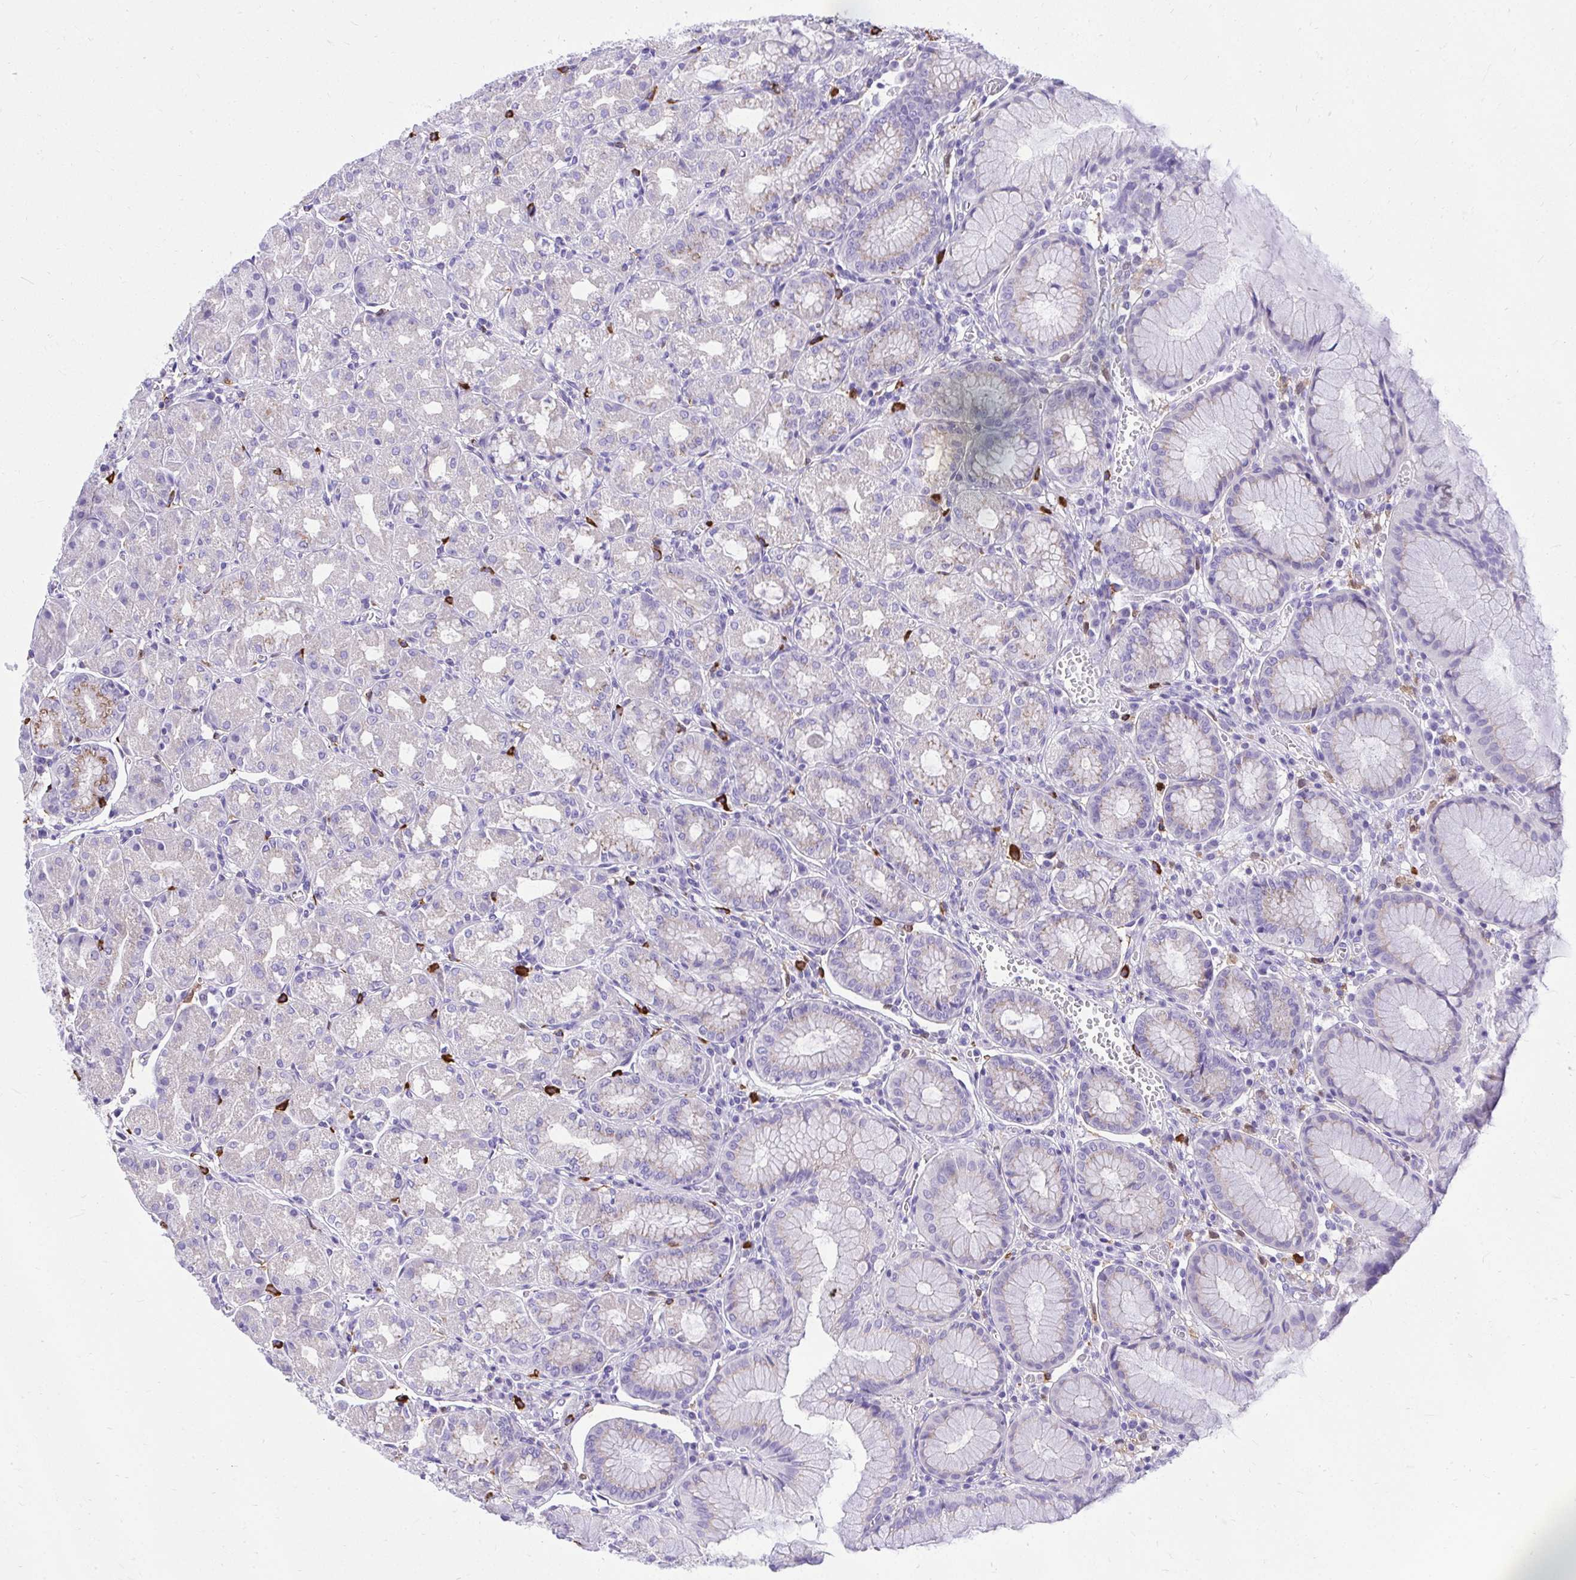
{"staining": {"intensity": "weak", "quantity": "<25%", "location": "cytoplasmic/membranous"}, "tissue": "stomach", "cell_type": "Glandular cells", "image_type": "normal", "snomed": [{"axis": "morphology", "description": "Normal tissue, NOS"}, {"axis": "topography", "description": "Stomach"}], "caption": "Unremarkable stomach was stained to show a protein in brown. There is no significant positivity in glandular cells. (DAB IHC visualized using brightfield microscopy, high magnification).", "gene": "PSD", "patient": {"sex": "male", "age": 55}}